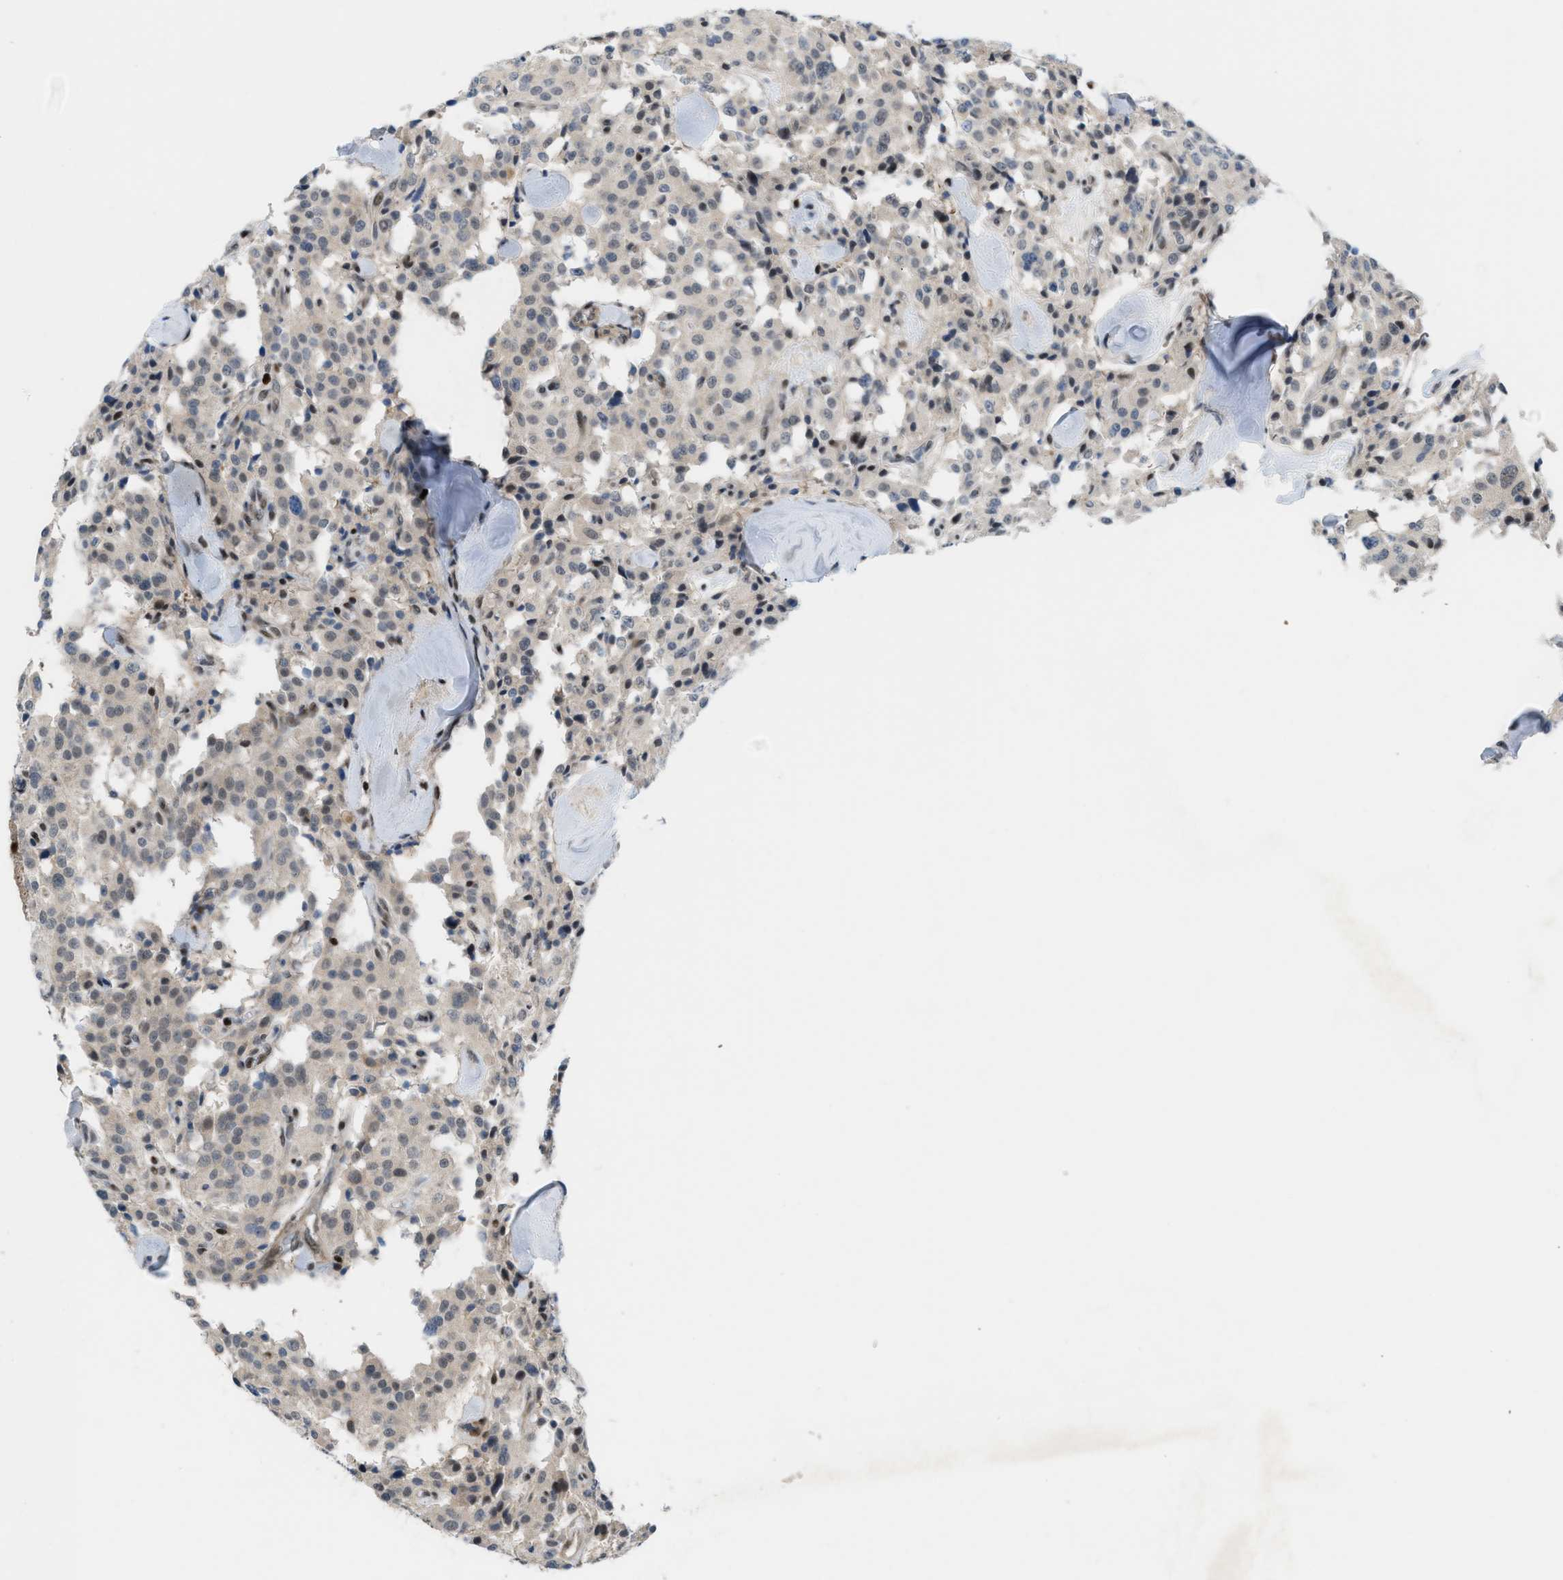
{"staining": {"intensity": "negative", "quantity": "none", "location": "none"}, "tissue": "carcinoid", "cell_type": "Tumor cells", "image_type": "cancer", "snomed": [{"axis": "morphology", "description": "Carcinoid, malignant, NOS"}, {"axis": "topography", "description": "Lung"}], "caption": "IHC of human carcinoid shows no expression in tumor cells.", "gene": "ZNF276", "patient": {"sex": "male", "age": 30}}